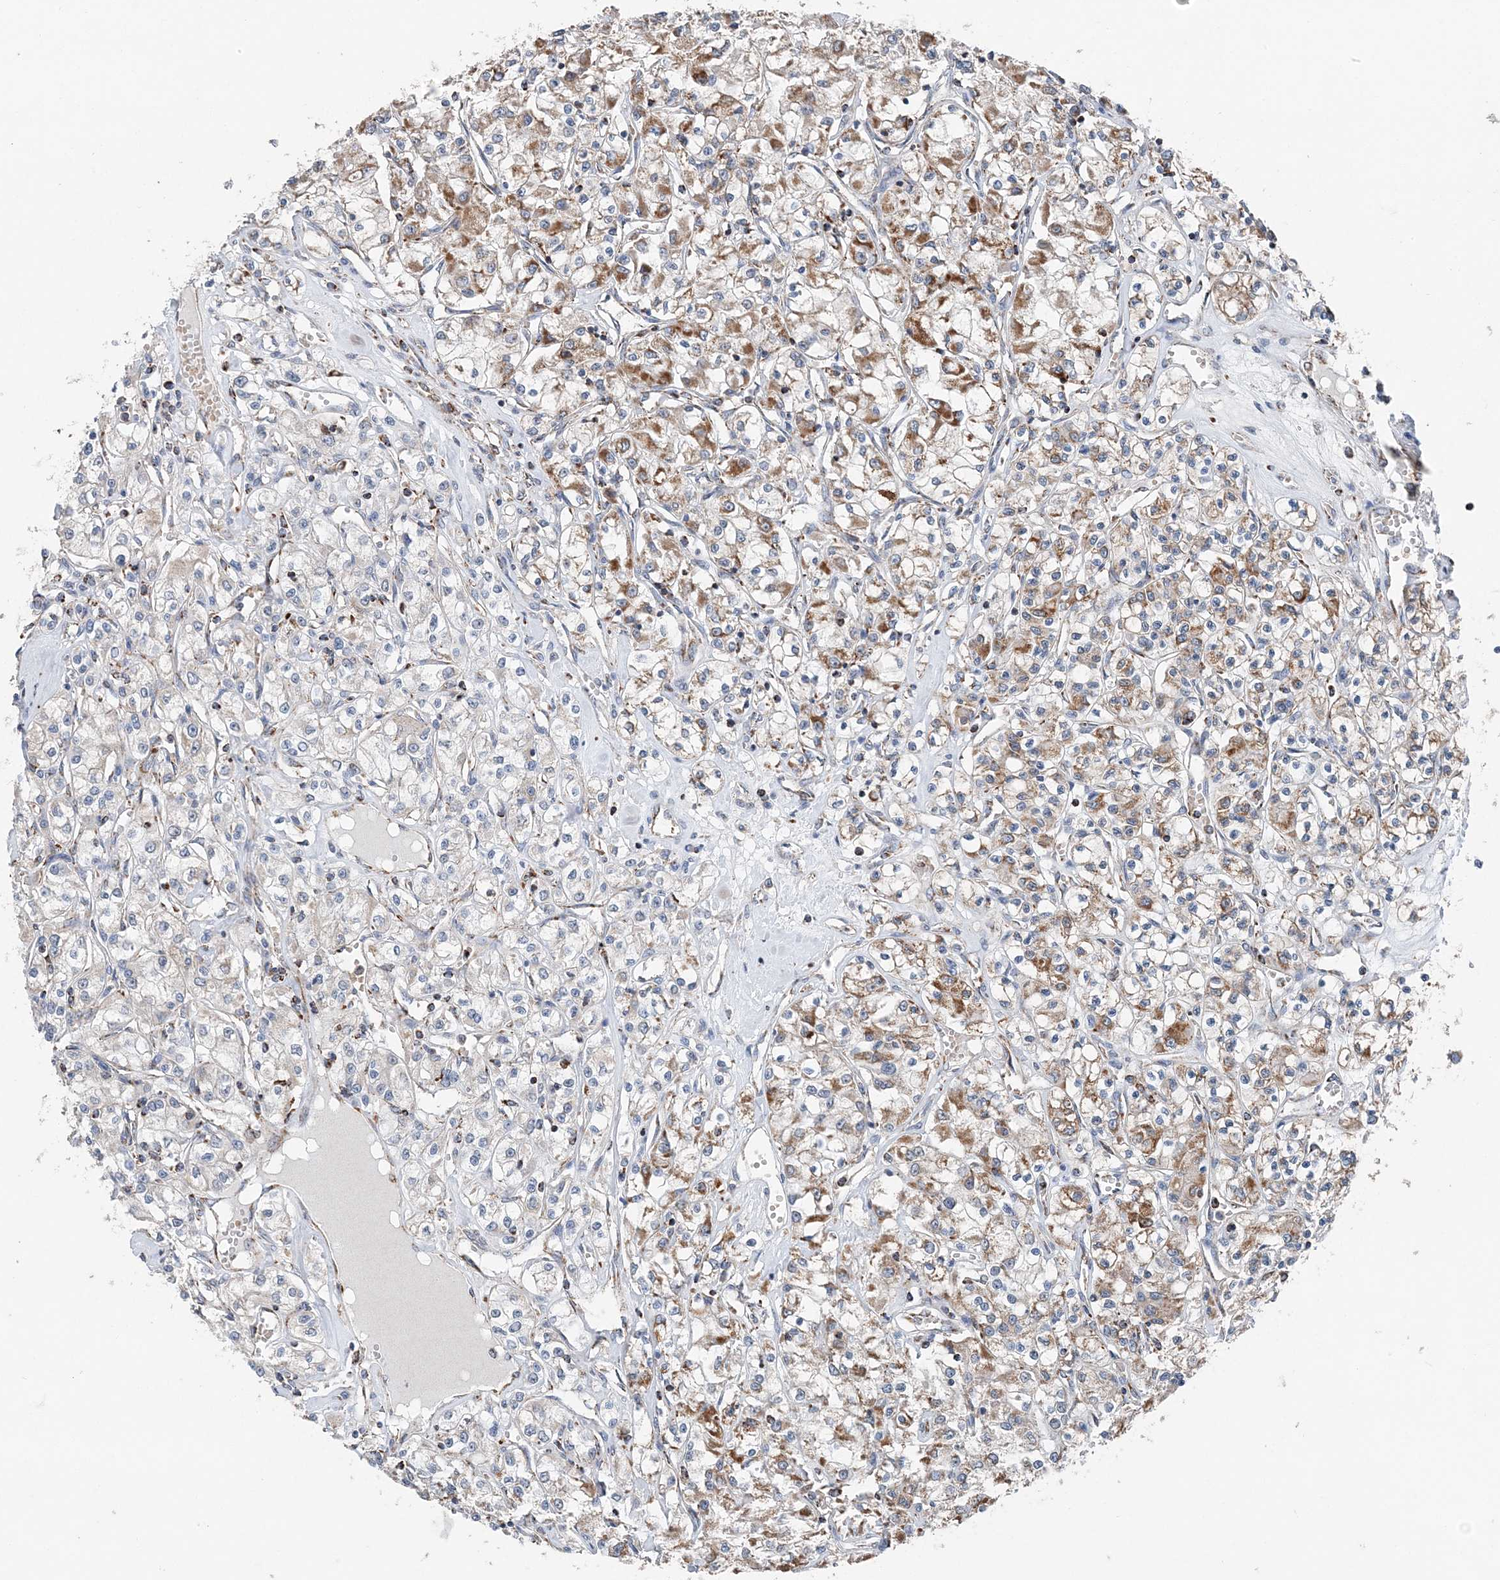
{"staining": {"intensity": "moderate", "quantity": ">75%", "location": "cytoplasmic/membranous"}, "tissue": "renal cancer", "cell_type": "Tumor cells", "image_type": "cancer", "snomed": [{"axis": "morphology", "description": "Adenocarcinoma, NOS"}, {"axis": "topography", "description": "Kidney"}], "caption": "Human renal cancer stained for a protein (brown) displays moderate cytoplasmic/membranous positive staining in about >75% of tumor cells.", "gene": "SPRY2", "patient": {"sex": "female", "age": 59}}